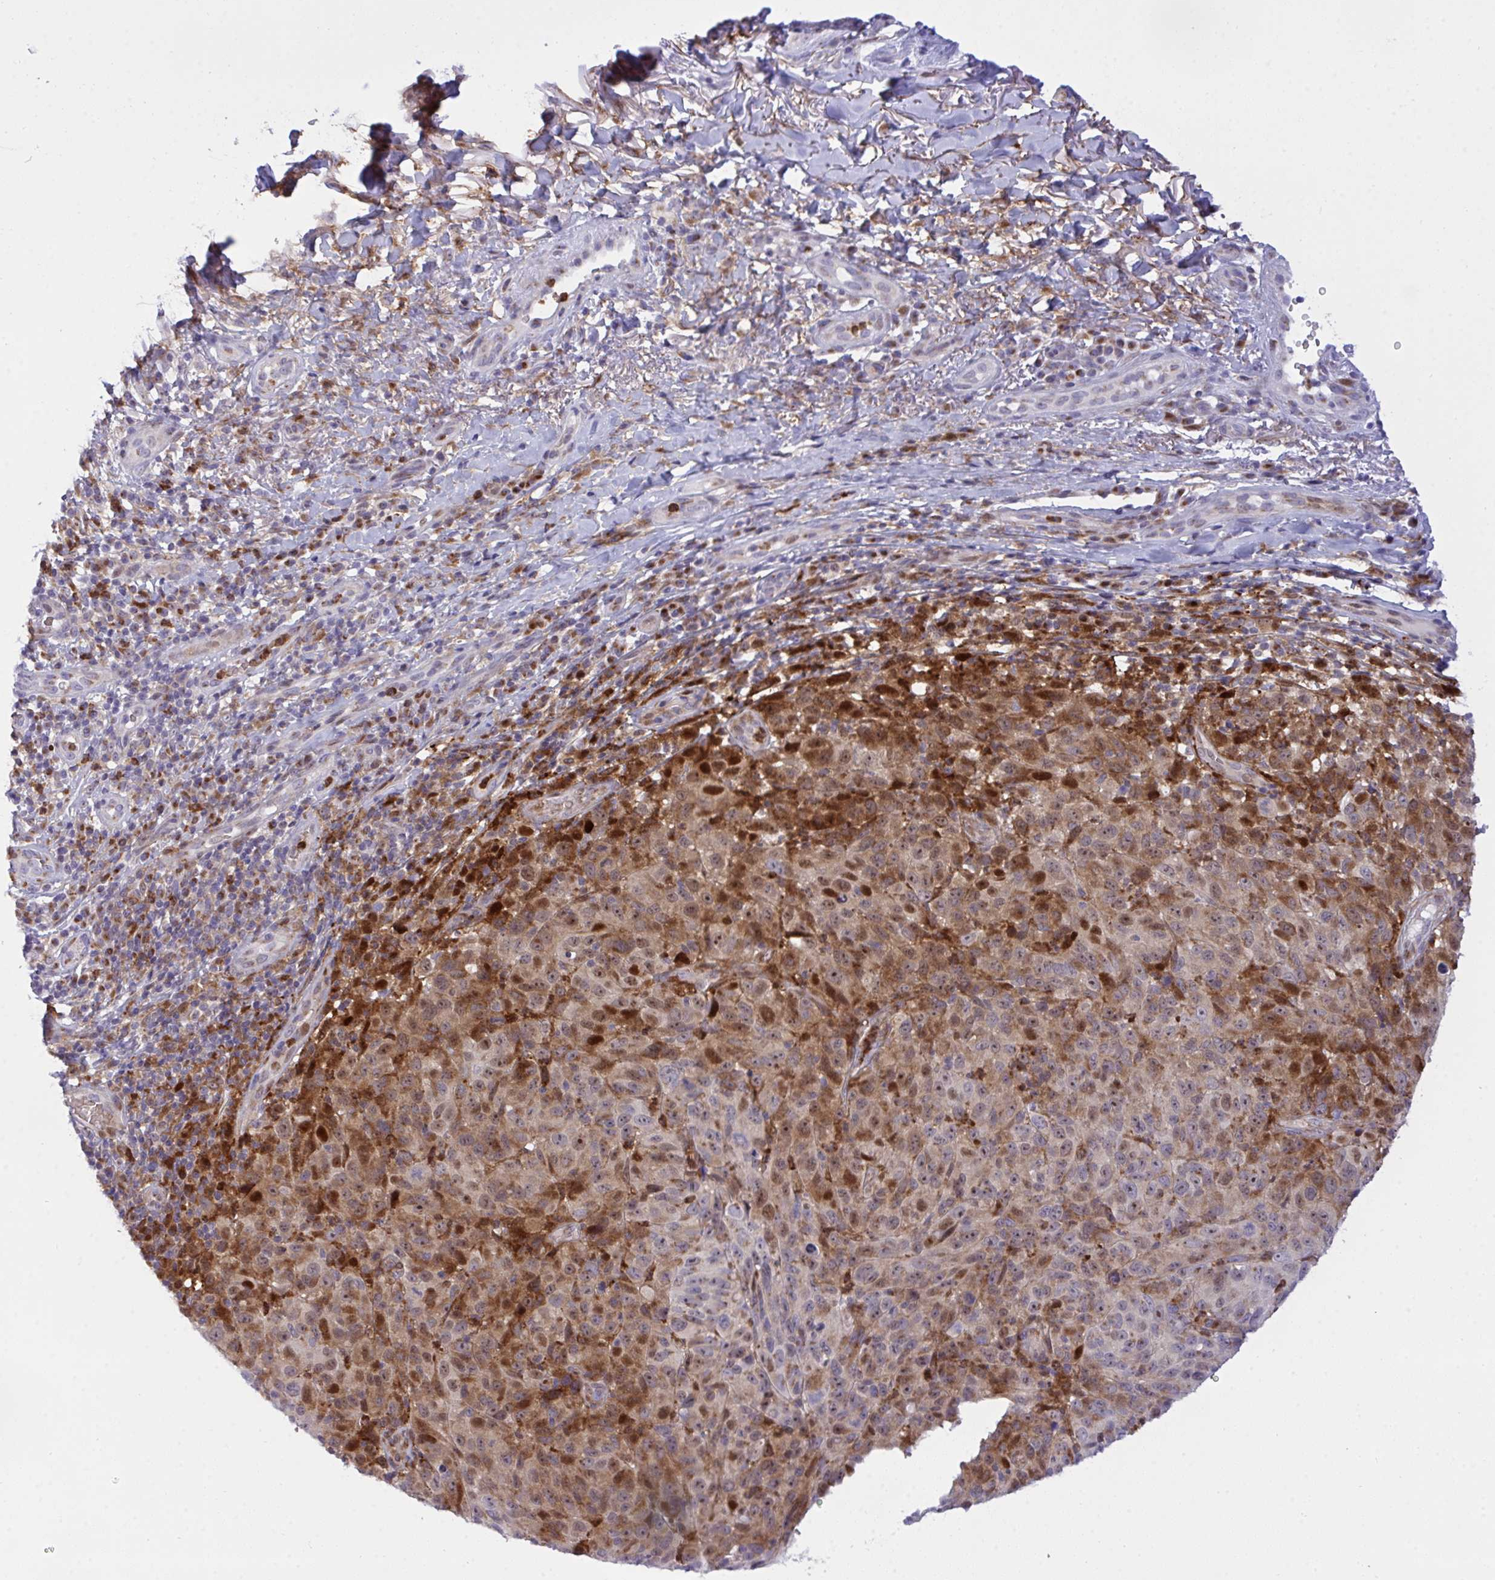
{"staining": {"intensity": "moderate", "quantity": ">75%", "location": "cytoplasmic/membranous,nuclear"}, "tissue": "melanoma", "cell_type": "Tumor cells", "image_type": "cancer", "snomed": [{"axis": "morphology", "description": "Malignant melanoma, NOS"}, {"axis": "topography", "description": "Skin"}], "caption": "Tumor cells reveal medium levels of moderate cytoplasmic/membranous and nuclear staining in about >75% of cells in malignant melanoma.", "gene": "ZNF554", "patient": {"sex": "male", "age": 85}}